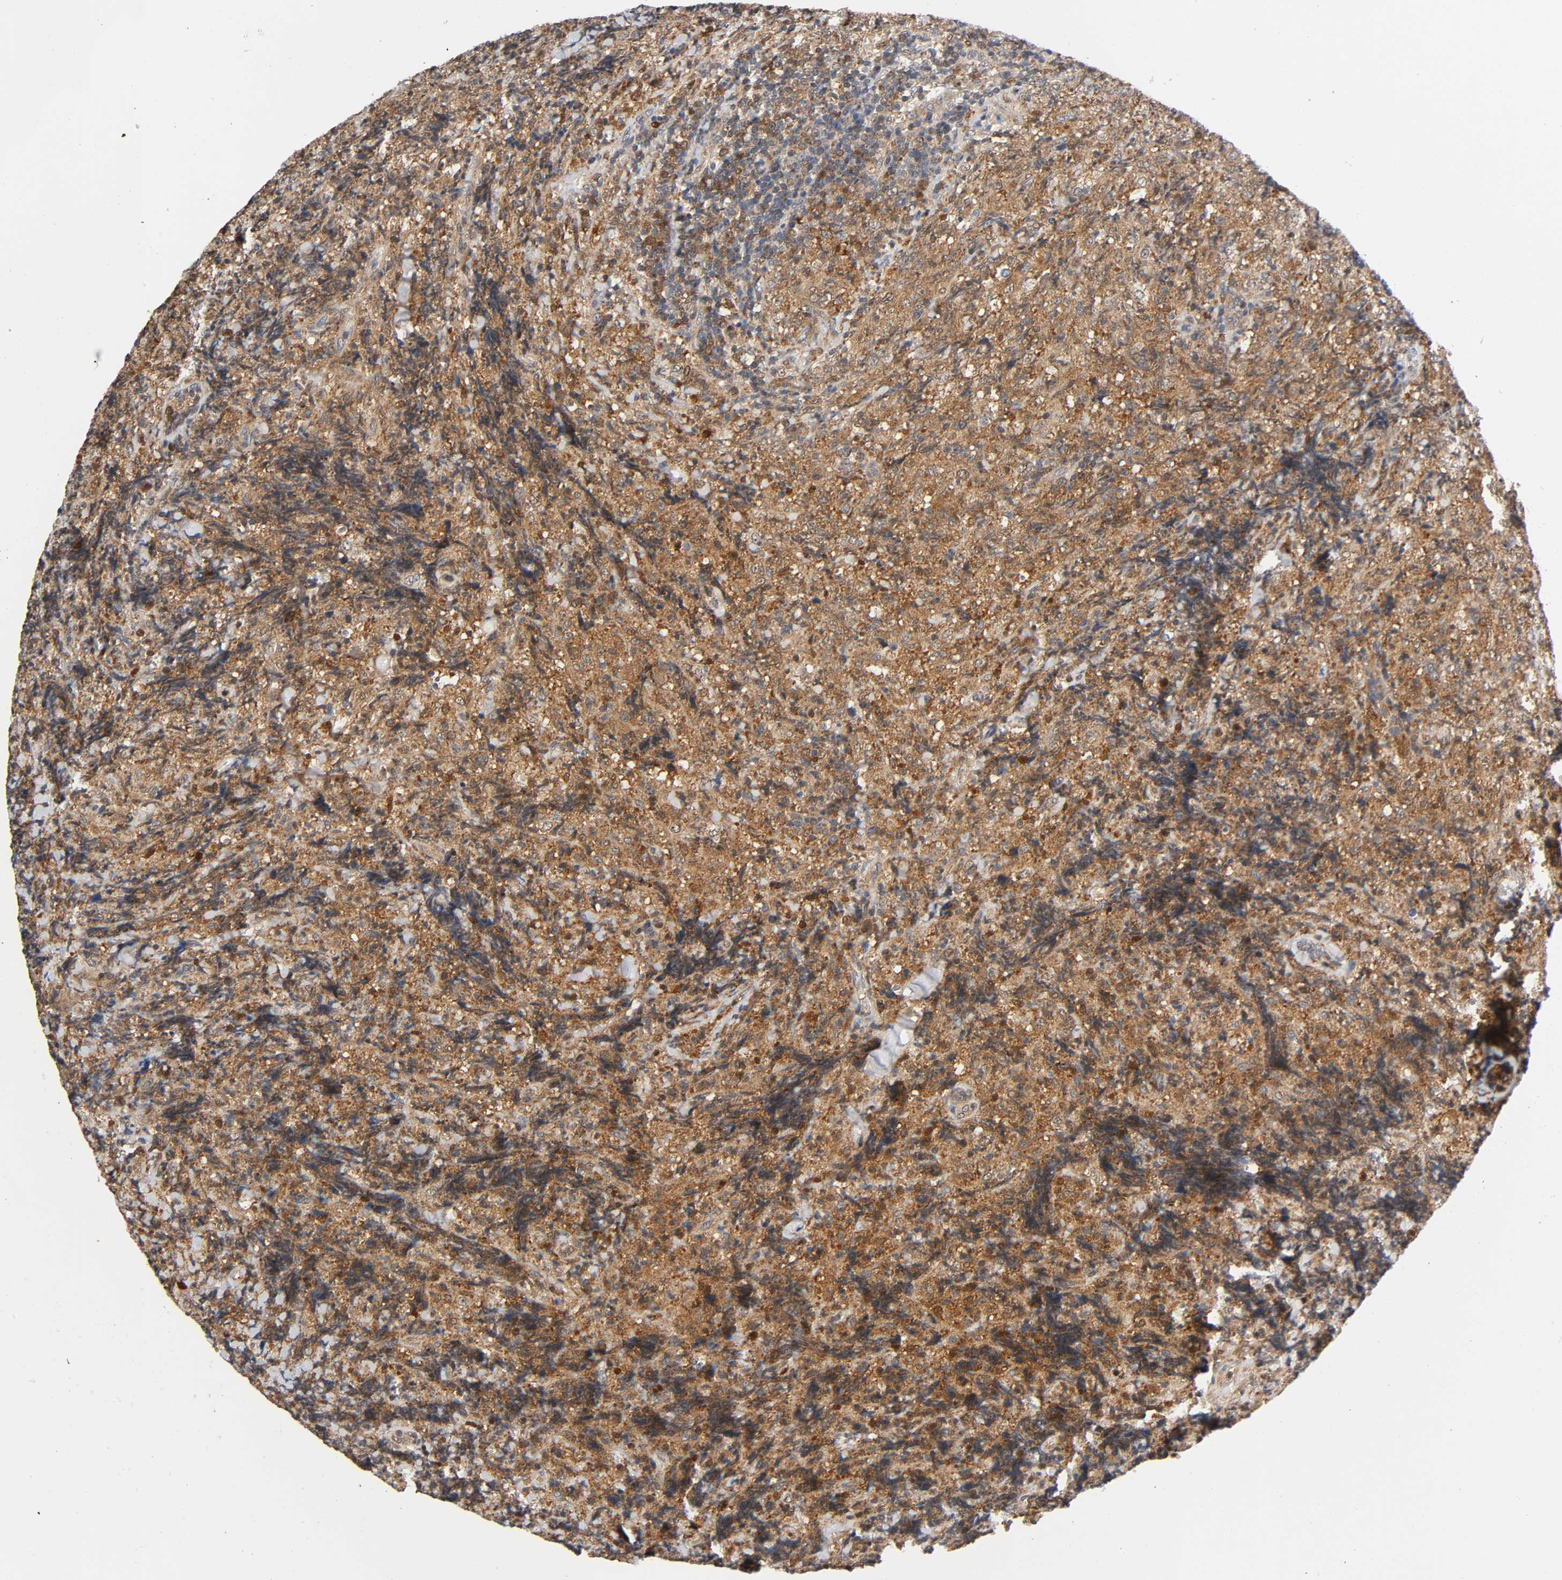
{"staining": {"intensity": "moderate", "quantity": "25%-75%", "location": "cytoplasmic/membranous"}, "tissue": "lymphoma", "cell_type": "Tumor cells", "image_type": "cancer", "snomed": [{"axis": "morphology", "description": "Malignant lymphoma, non-Hodgkin's type, High grade"}, {"axis": "topography", "description": "Tonsil"}], "caption": "The immunohistochemical stain highlights moderate cytoplasmic/membranous staining in tumor cells of lymphoma tissue.", "gene": "CASP9", "patient": {"sex": "female", "age": 36}}